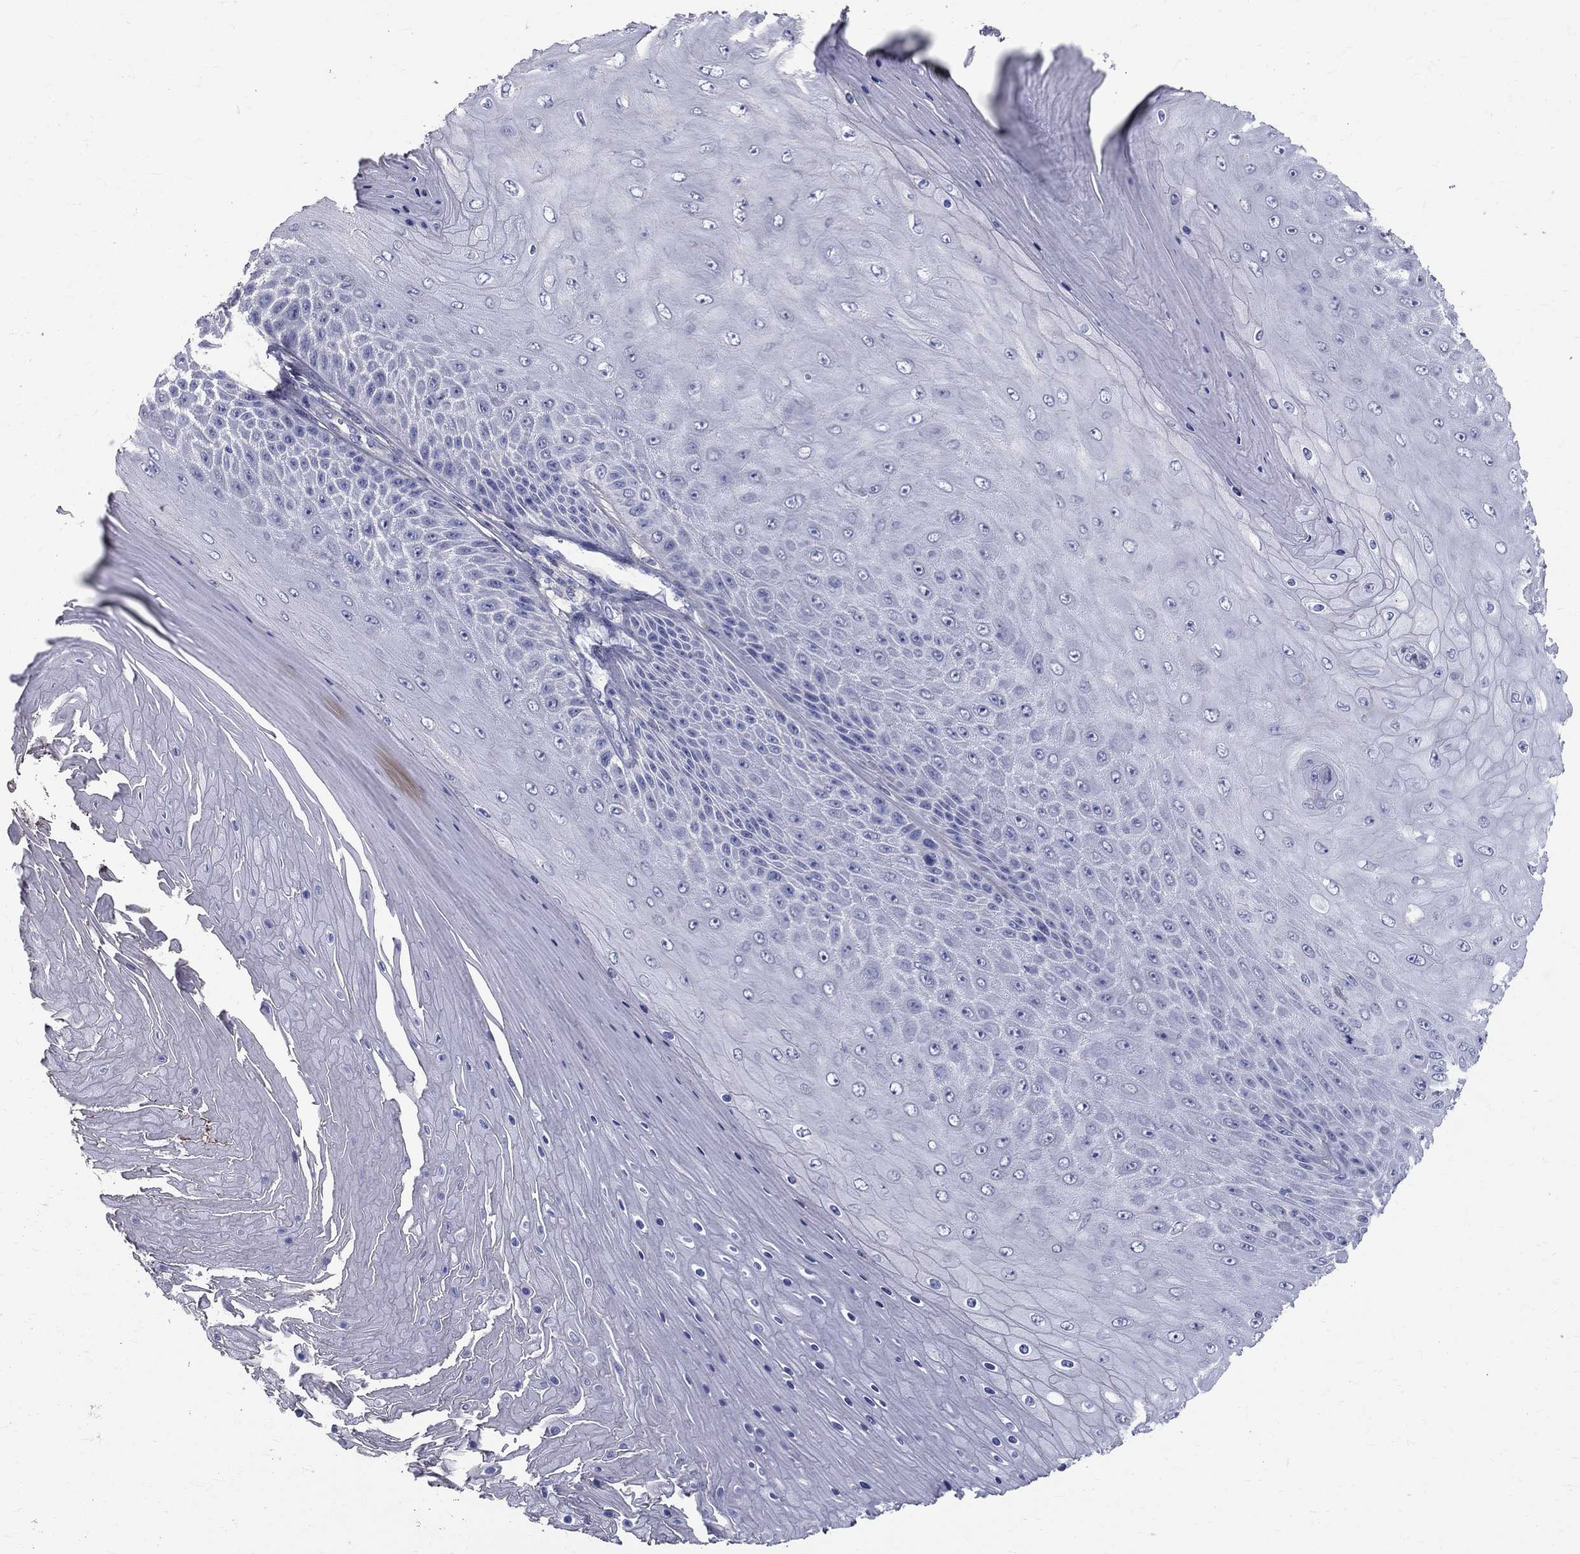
{"staining": {"intensity": "negative", "quantity": "none", "location": "none"}, "tissue": "skin cancer", "cell_type": "Tumor cells", "image_type": "cancer", "snomed": [{"axis": "morphology", "description": "Squamous cell carcinoma, NOS"}, {"axis": "topography", "description": "Skin"}], "caption": "Skin cancer stained for a protein using immunohistochemistry (IHC) reveals no staining tumor cells.", "gene": "ANXA10", "patient": {"sex": "male", "age": 62}}